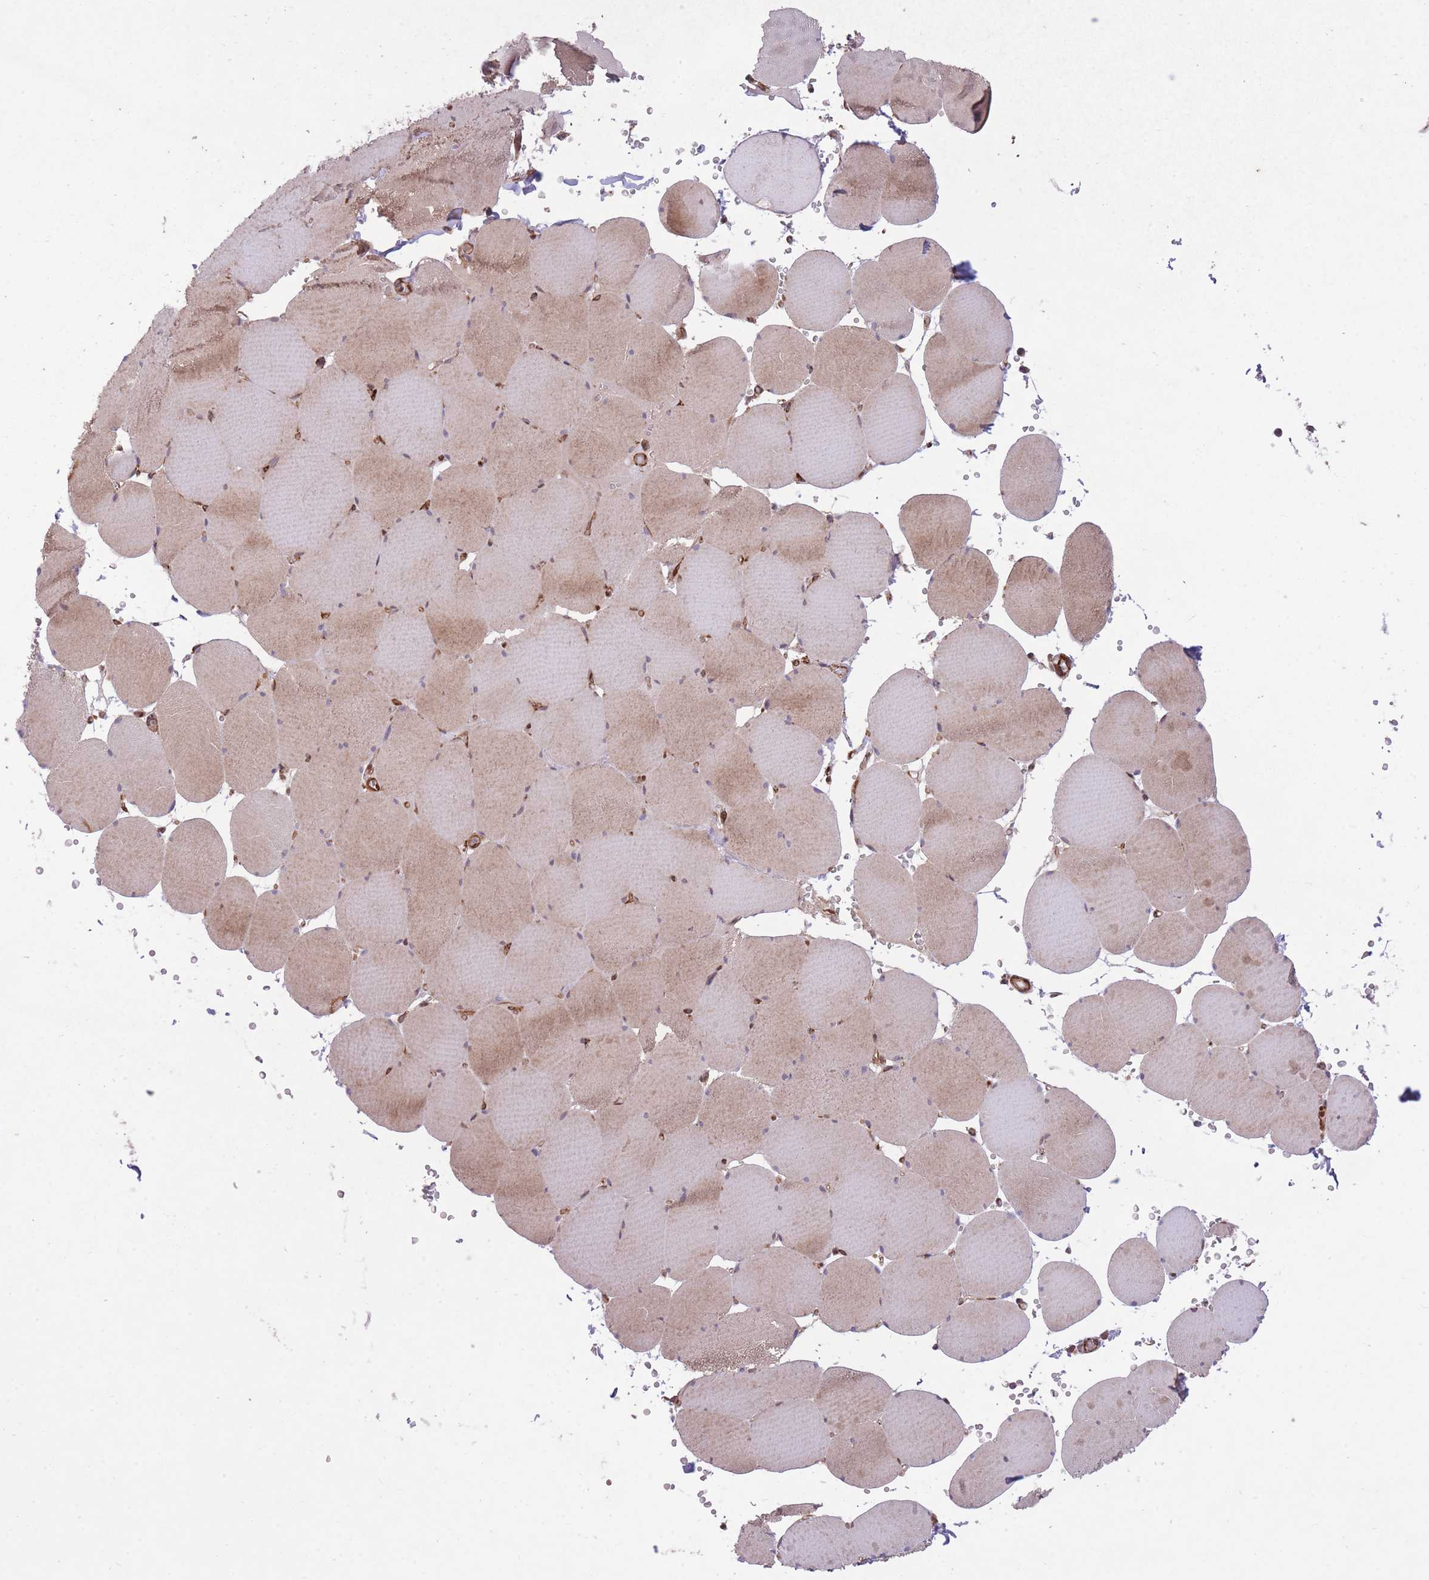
{"staining": {"intensity": "weak", "quantity": "25%-75%", "location": "cytoplasmic/membranous"}, "tissue": "skeletal muscle", "cell_type": "Myocytes", "image_type": "normal", "snomed": [{"axis": "morphology", "description": "Normal tissue, NOS"}, {"axis": "topography", "description": "Skeletal muscle"}, {"axis": "topography", "description": "Head-Neck"}], "caption": "IHC photomicrograph of benign skeletal muscle: human skeletal muscle stained using IHC displays low levels of weak protein expression localized specifically in the cytoplasmic/membranous of myocytes, appearing as a cytoplasmic/membranous brown color.", "gene": "CISH", "patient": {"sex": "male", "age": 66}}